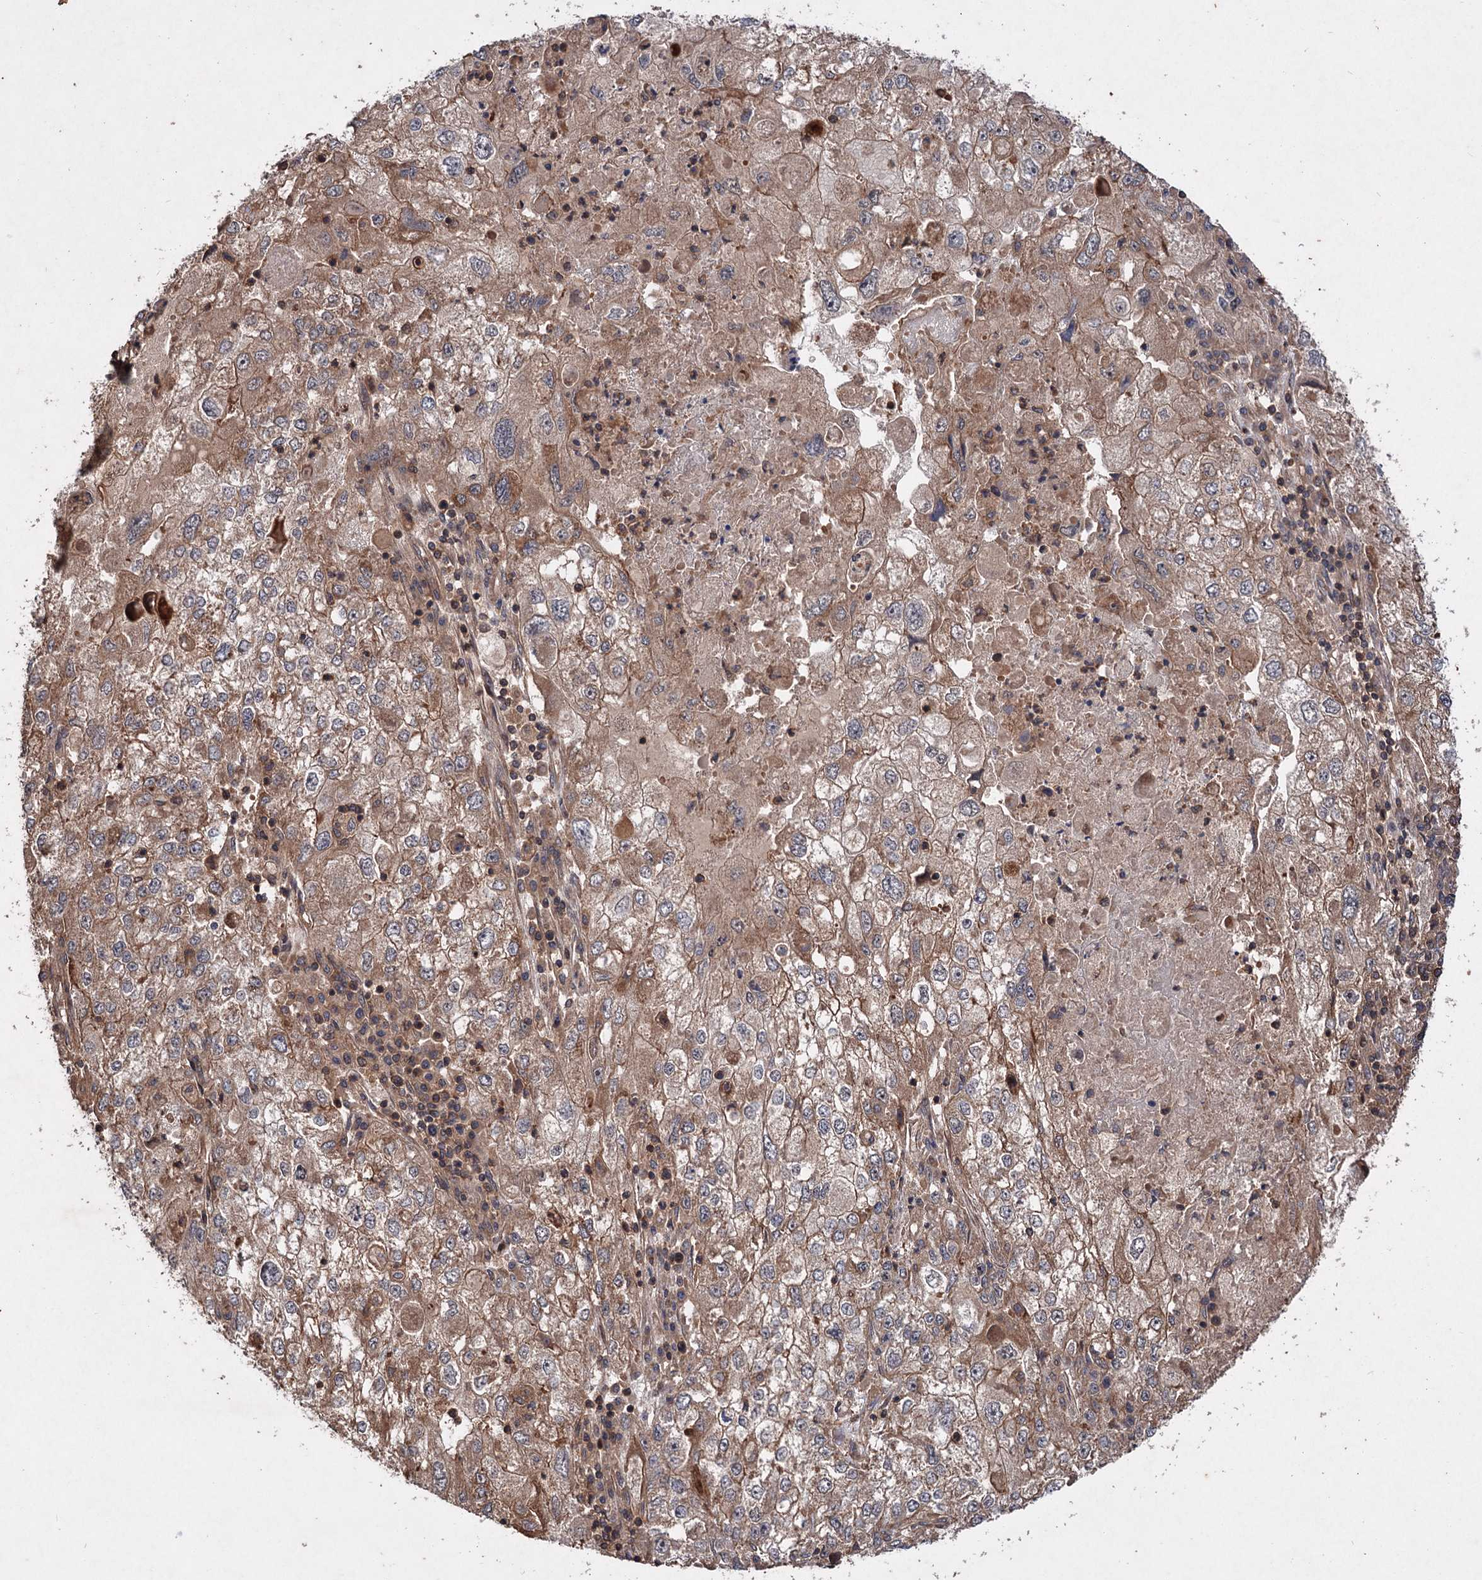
{"staining": {"intensity": "moderate", "quantity": ">75%", "location": "cytoplasmic/membranous"}, "tissue": "endometrial cancer", "cell_type": "Tumor cells", "image_type": "cancer", "snomed": [{"axis": "morphology", "description": "Adenocarcinoma, NOS"}, {"axis": "topography", "description": "Endometrium"}], "caption": "High-power microscopy captured an immunohistochemistry histopathology image of endometrial adenocarcinoma, revealing moderate cytoplasmic/membranous expression in approximately >75% of tumor cells. (DAB (3,3'-diaminobenzidine) IHC with brightfield microscopy, high magnification).", "gene": "ADK", "patient": {"sex": "female", "age": 49}}